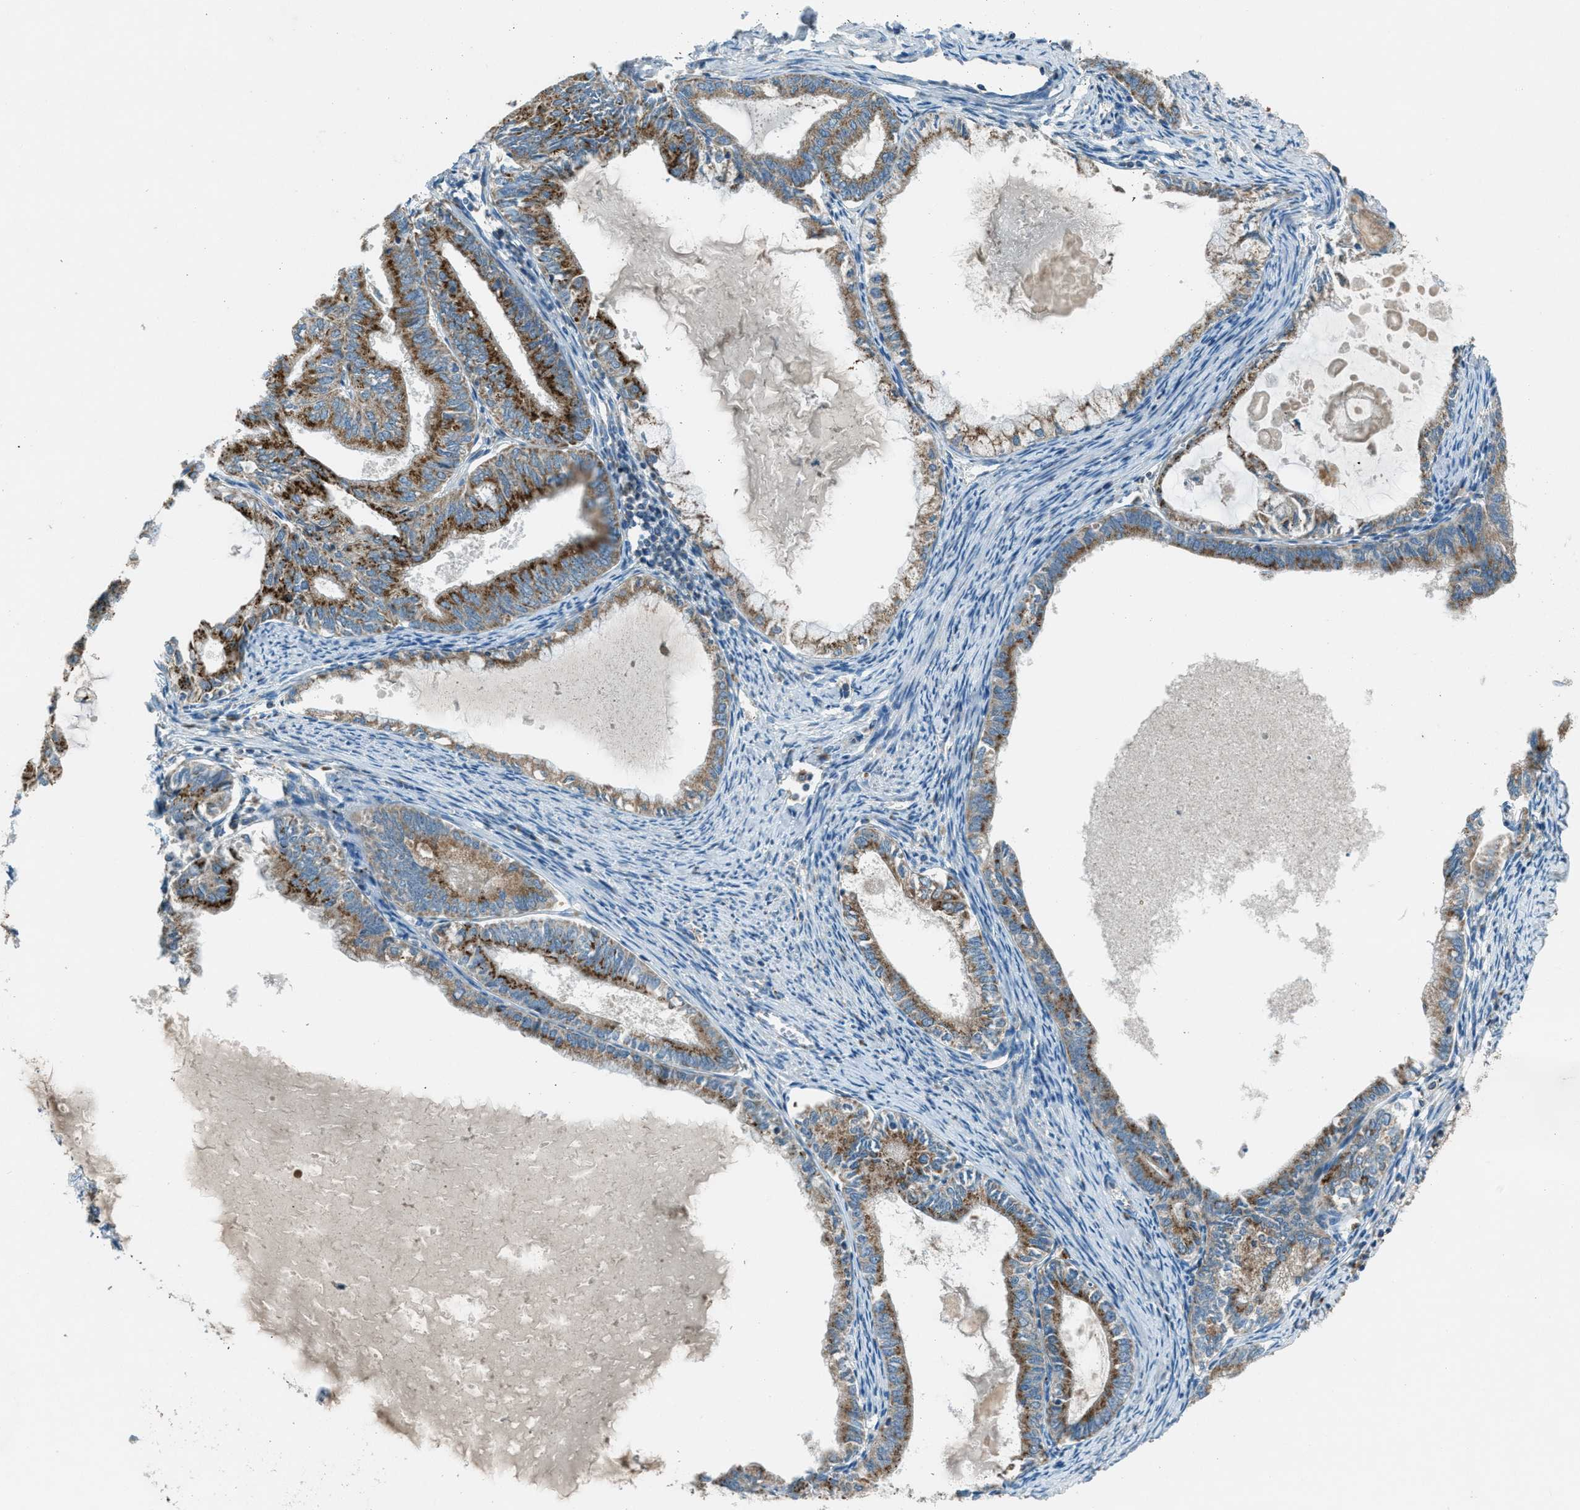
{"staining": {"intensity": "strong", "quantity": "25%-75%", "location": "cytoplasmic/membranous"}, "tissue": "endometrial cancer", "cell_type": "Tumor cells", "image_type": "cancer", "snomed": [{"axis": "morphology", "description": "Adenocarcinoma, NOS"}, {"axis": "topography", "description": "Endometrium"}], "caption": "Immunohistochemistry image of neoplastic tissue: endometrial cancer (adenocarcinoma) stained using immunohistochemistry (IHC) exhibits high levels of strong protein expression localized specifically in the cytoplasmic/membranous of tumor cells, appearing as a cytoplasmic/membranous brown color.", "gene": "BCKDK", "patient": {"sex": "female", "age": 86}}